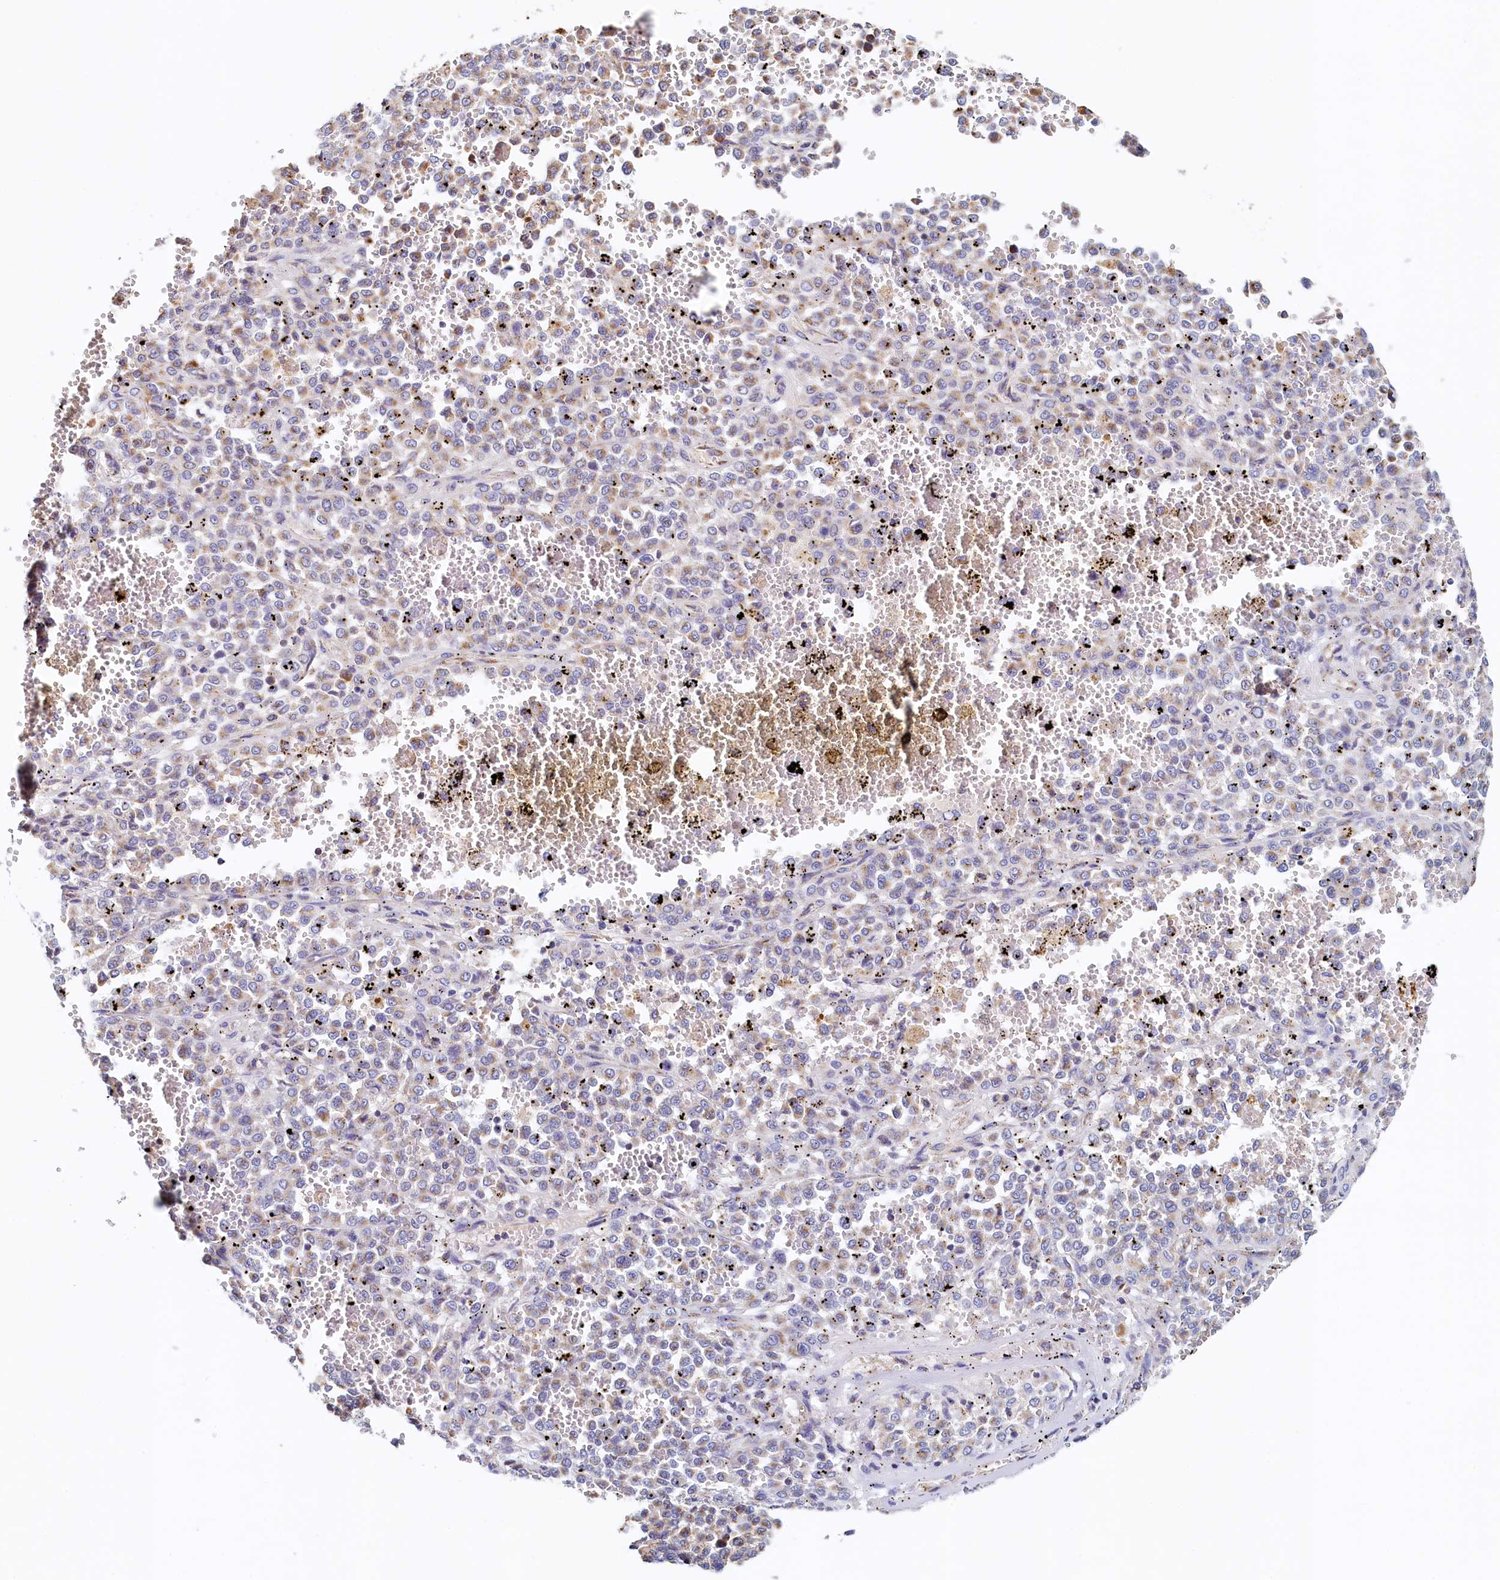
{"staining": {"intensity": "weak", "quantity": ">75%", "location": "cytoplasmic/membranous"}, "tissue": "melanoma", "cell_type": "Tumor cells", "image_type": "cancer", "snomed": [{"axis": "morphology", "description": "Malignant melanoma, Metastatic site"}, {"axis": "topography", "description": "Pancreas"}], "caption": "Immunohistochemical staining of melanoma shows low levels of weak cytoplasmic/membranous expression in about >75% of tumor cells.", "gene": "POC1A", "patient": {"sex": "female", "age": 30}}